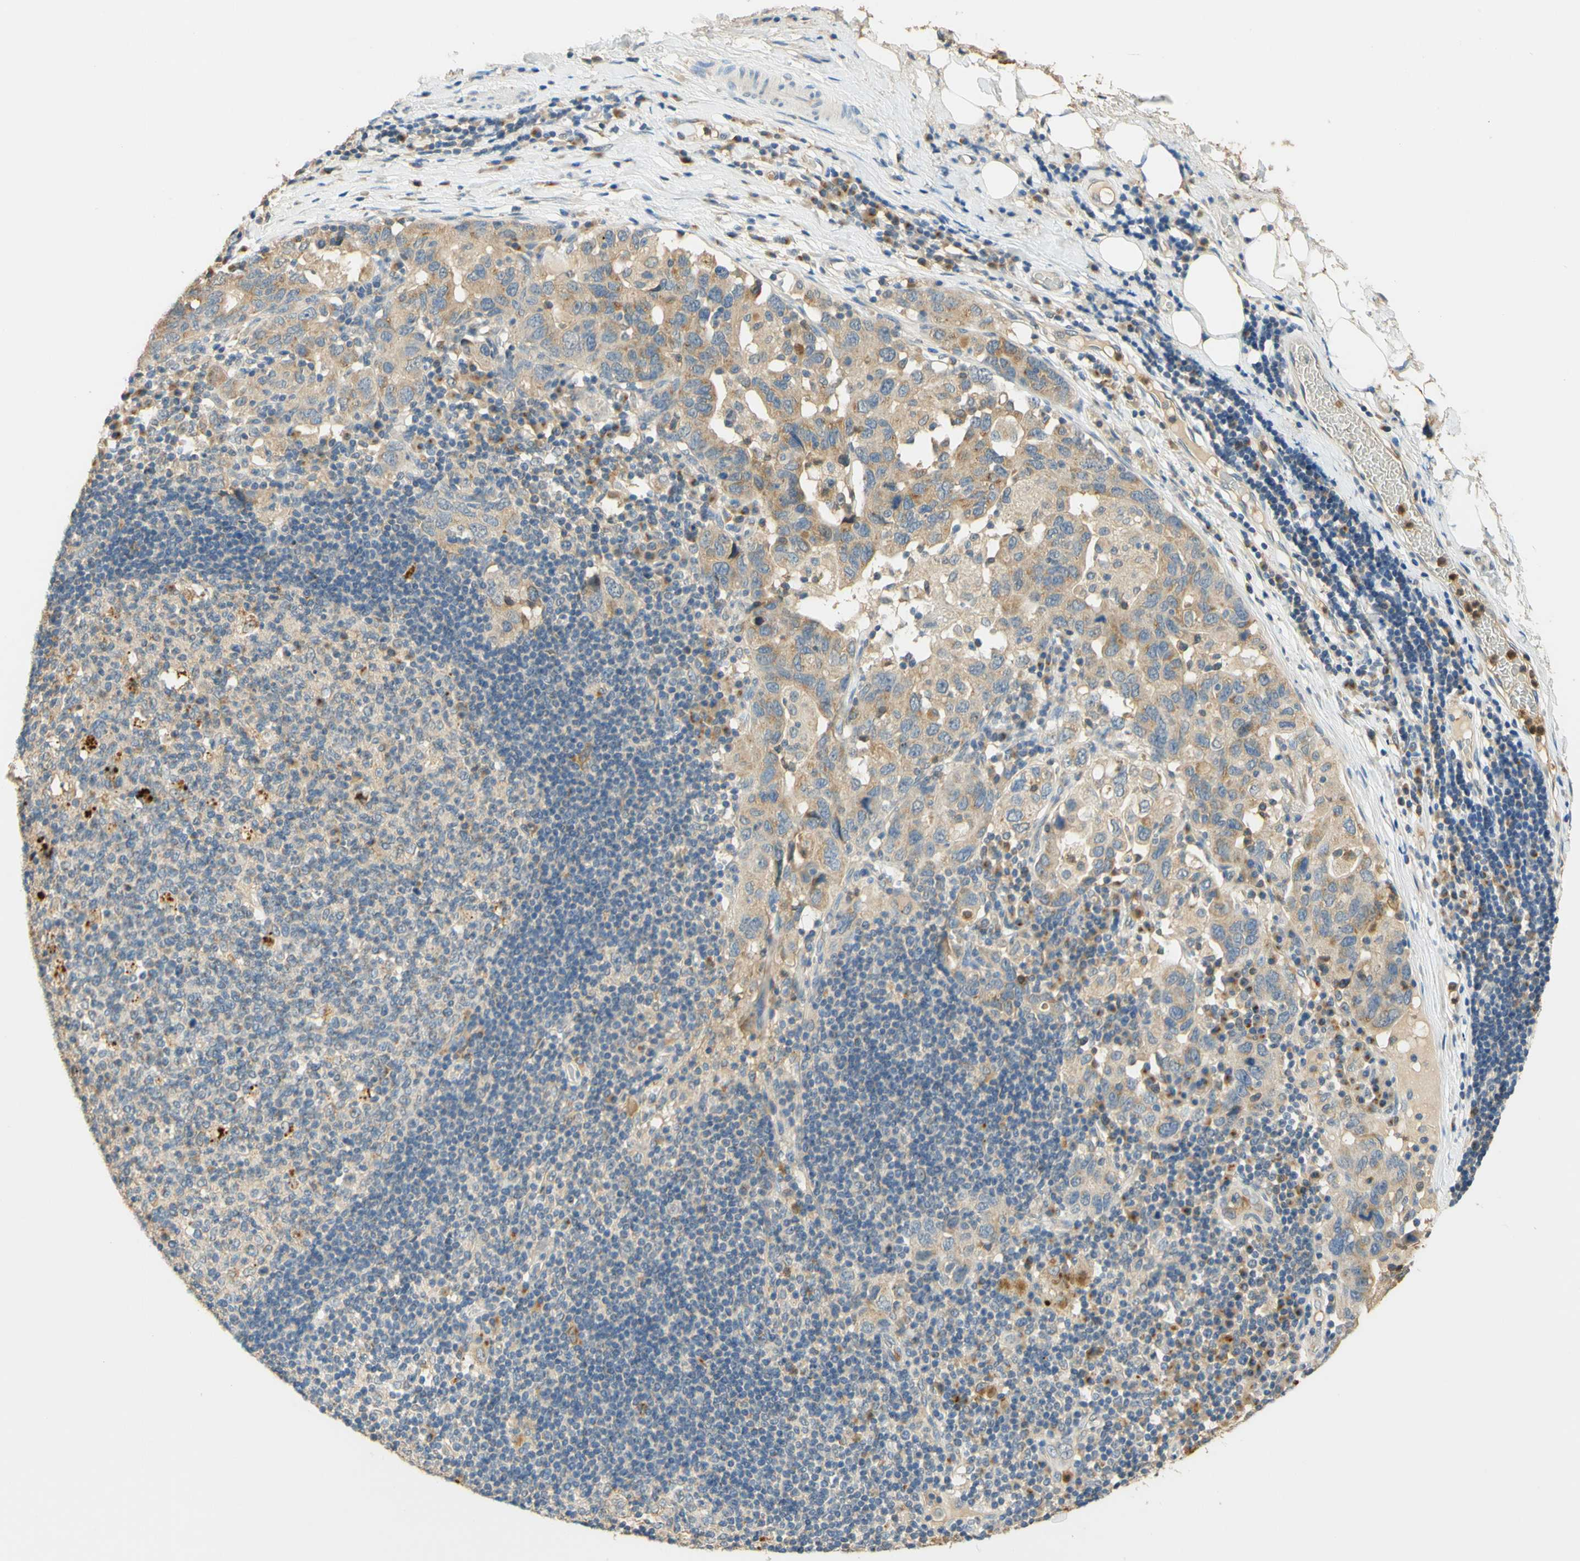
{"staining": {"intensity": "negative", "quantity": "none", "location": "none"}, "tissue": "adipose tissue", "cell_type": "Adipocytes", "image_type": "normal", "snomed": [{"axis": "morphology", "description": "Normal tissue, NOS"}, {"axis": "morphology", "description": "Adenocarcinoma, NOS"}, {"axis": "topography", "description": "Esophagus"}], "caption": "A histopathology image of human adipose tissue is negative for staining in adipocytes. Nuclei are stained in blue.", "gene": "ENTREP2", "patient": {"sex": "male", "age": 62}}